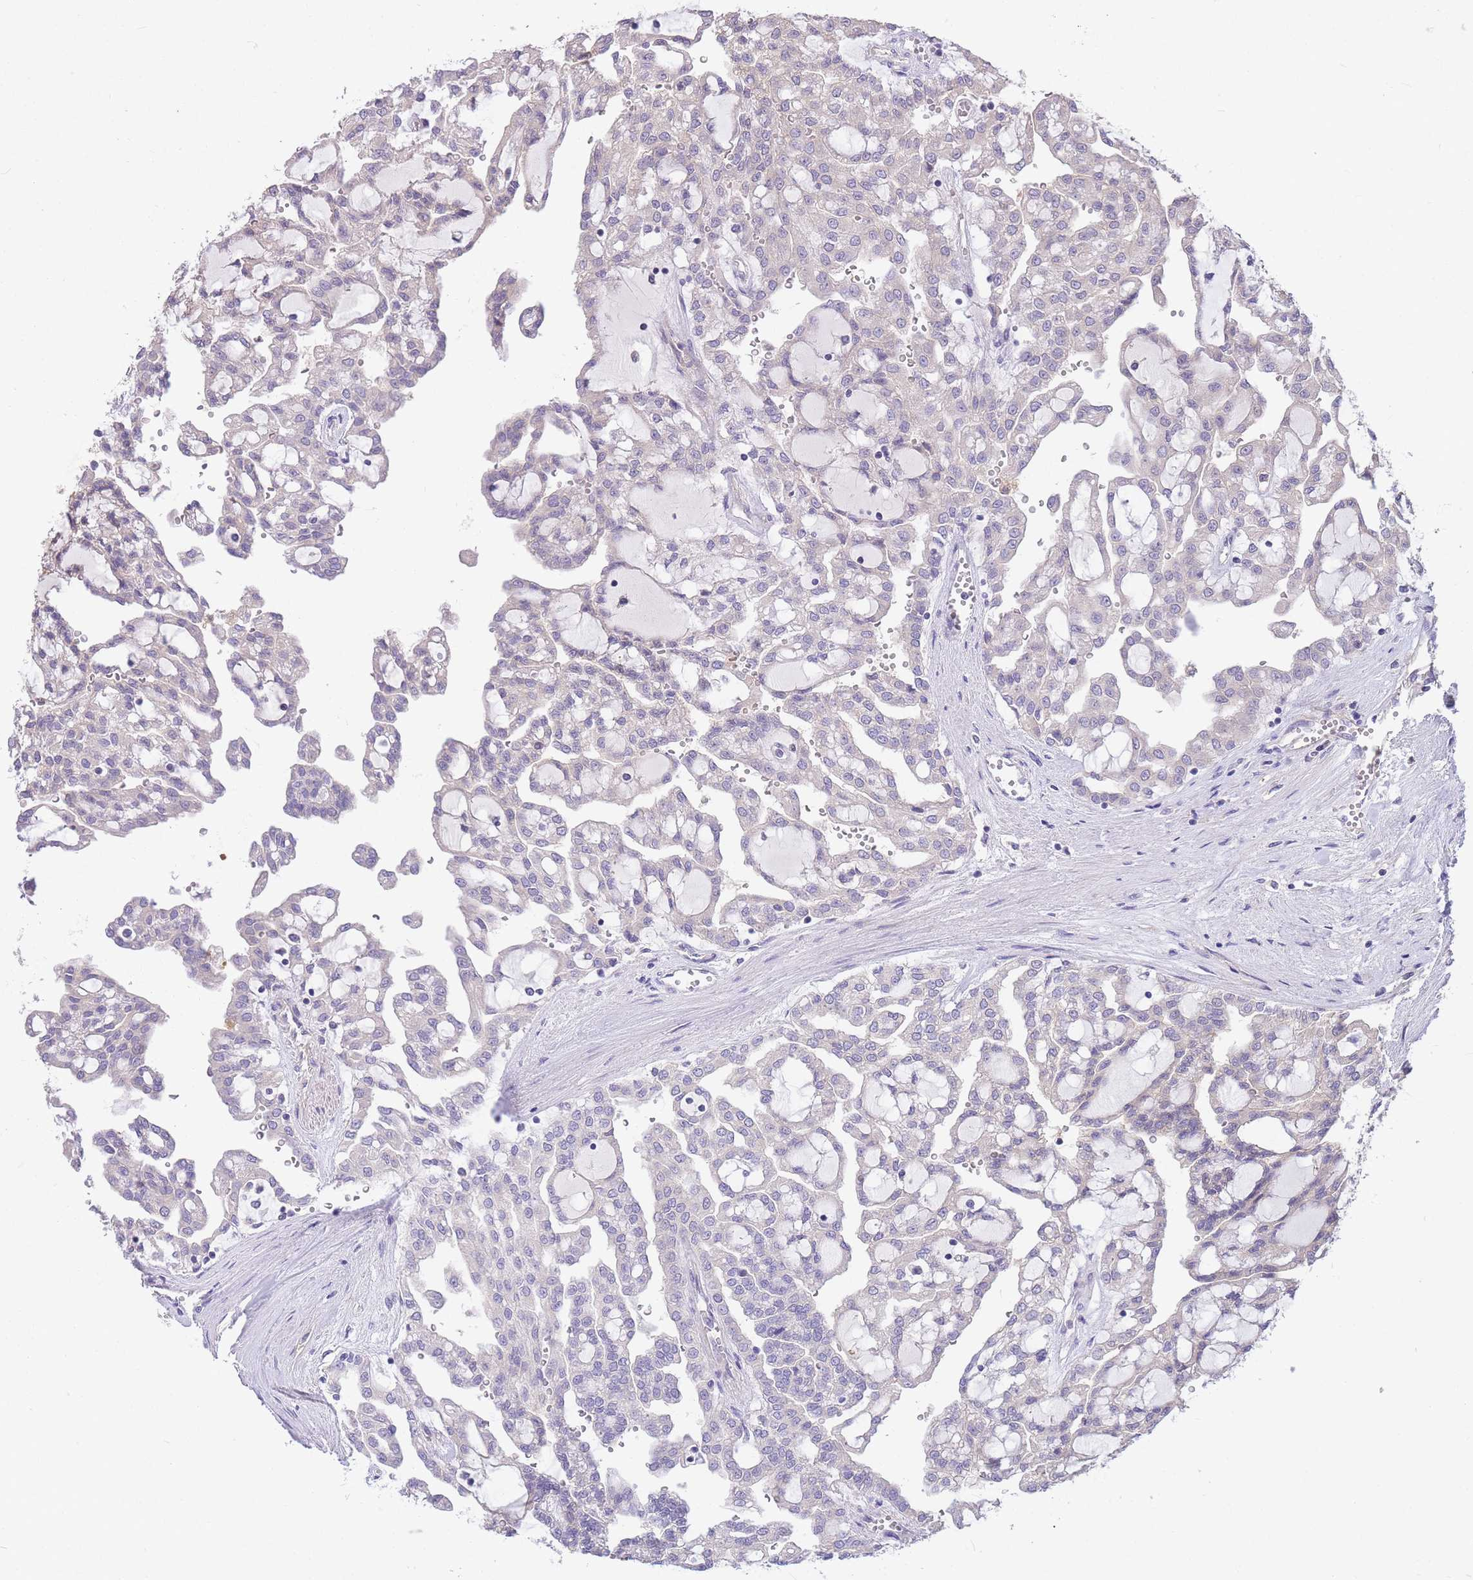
{"staining": {"intensity": "negative", "quantity": "none", "location": "none"}, "tissue": "renal cancer", "cell_type": "Tumor cells", "image_type": "cancer", "snomed": [{"axis": "morphology", "description": "Adenocarcinoma, NOS"}, {"axis": "topography", "description": "Kidney"}], "caption": "Immunohistochemical staining of adenocarcinoma (renal) displays no significant staining in tumor cells.", "gene": "OR5T1", "patient": {"sex": "male", "age": 63}}